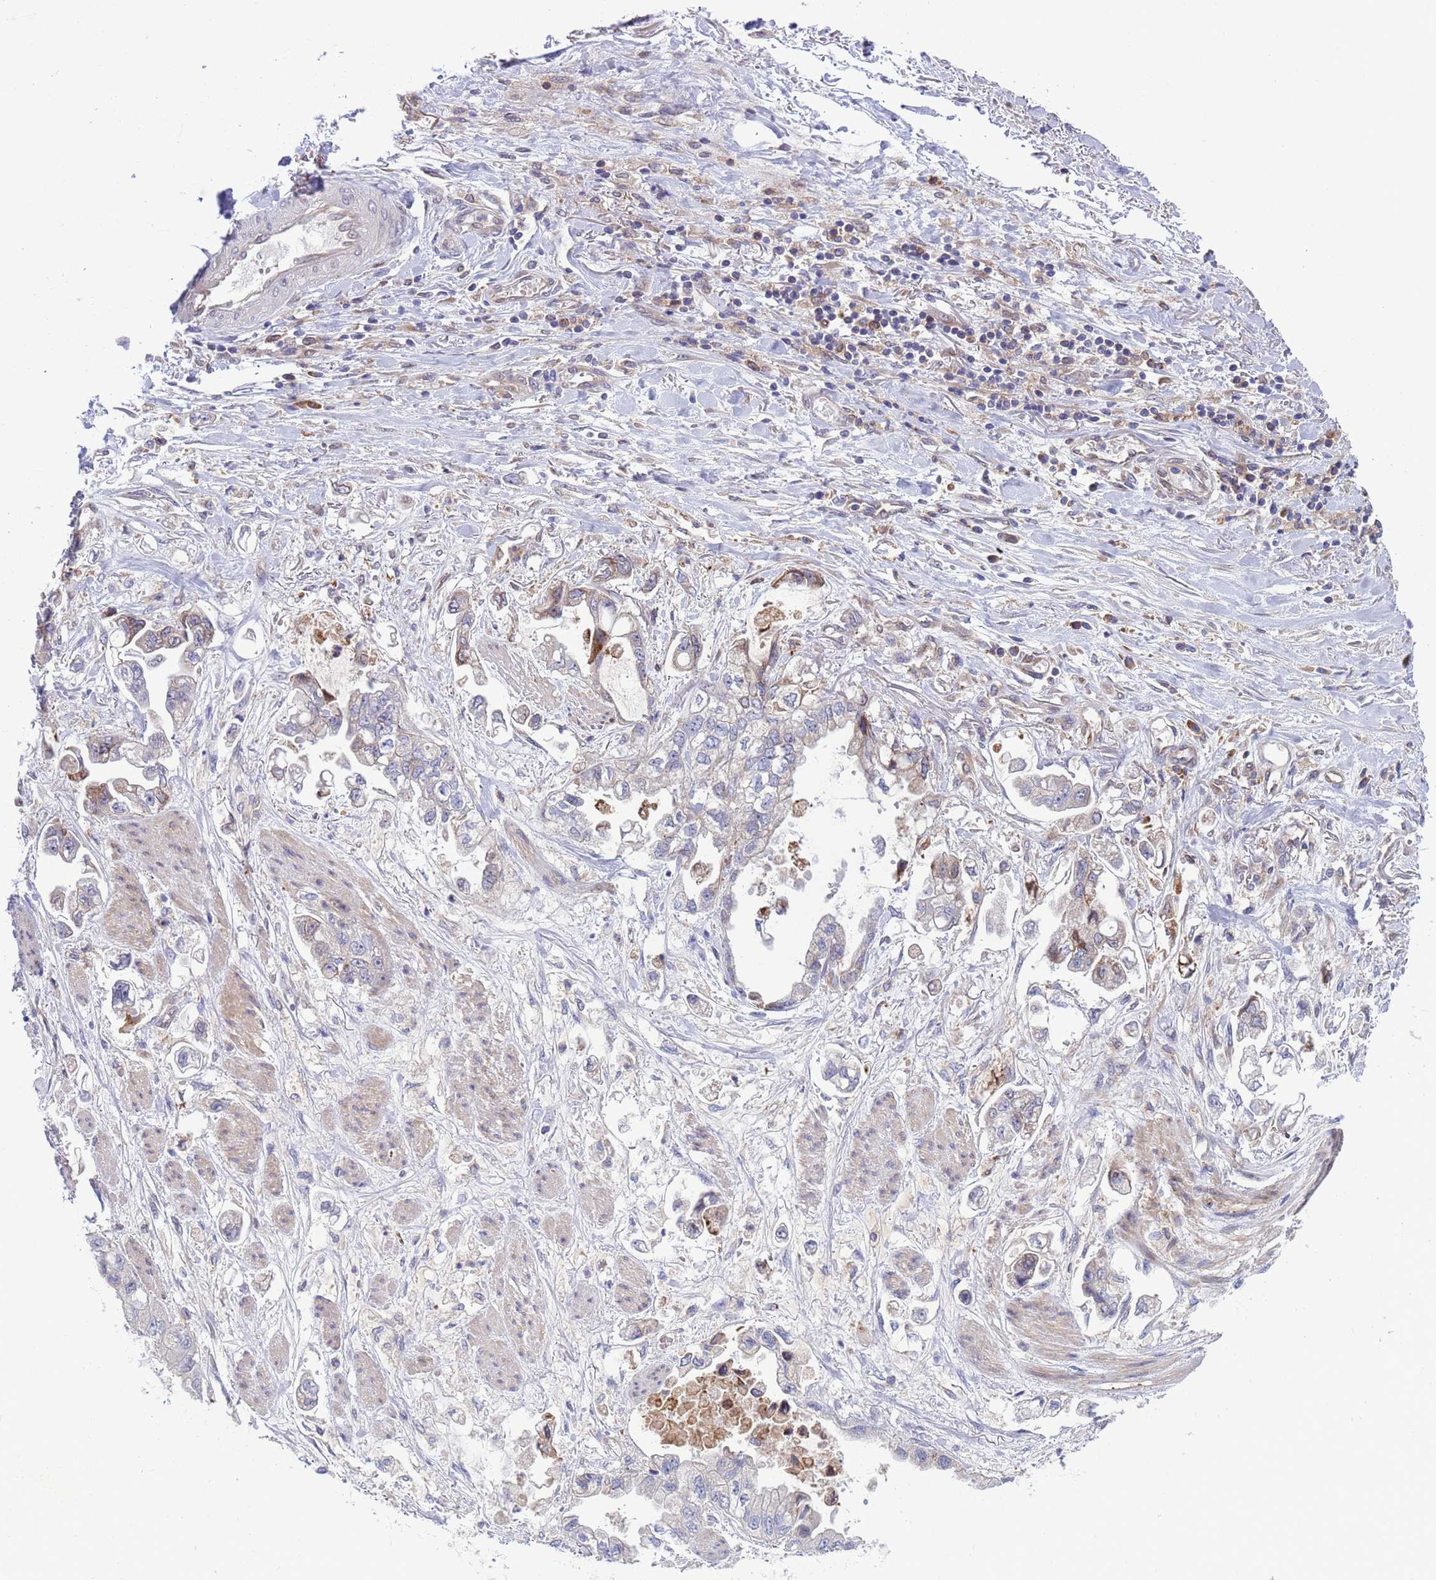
{"staining": {"intensity": "moderate", "quantity": "25%-75%", "location": "cytoplasmic/membranous"}, "tissue": "stomach cancer", "cell_type": "Tumor cells", "image_type": "cancer", "snomed": [{"axis": "morphology", "description": "Adenocarcinoma, NOS"}, {"axis": "topography", "description": "Stomach"}], "caption": "Immunohistochemical staining of stomach cancer (adenocarcinoma) shows moderate cytoplasmic/membranous protein expression in about 25%-75% of tumor cells. (Brightfield microscopy of DAB IHC at high magnification).", "gene": "RAPGEF4", "patient": {"sex": "male", "age": 62}}